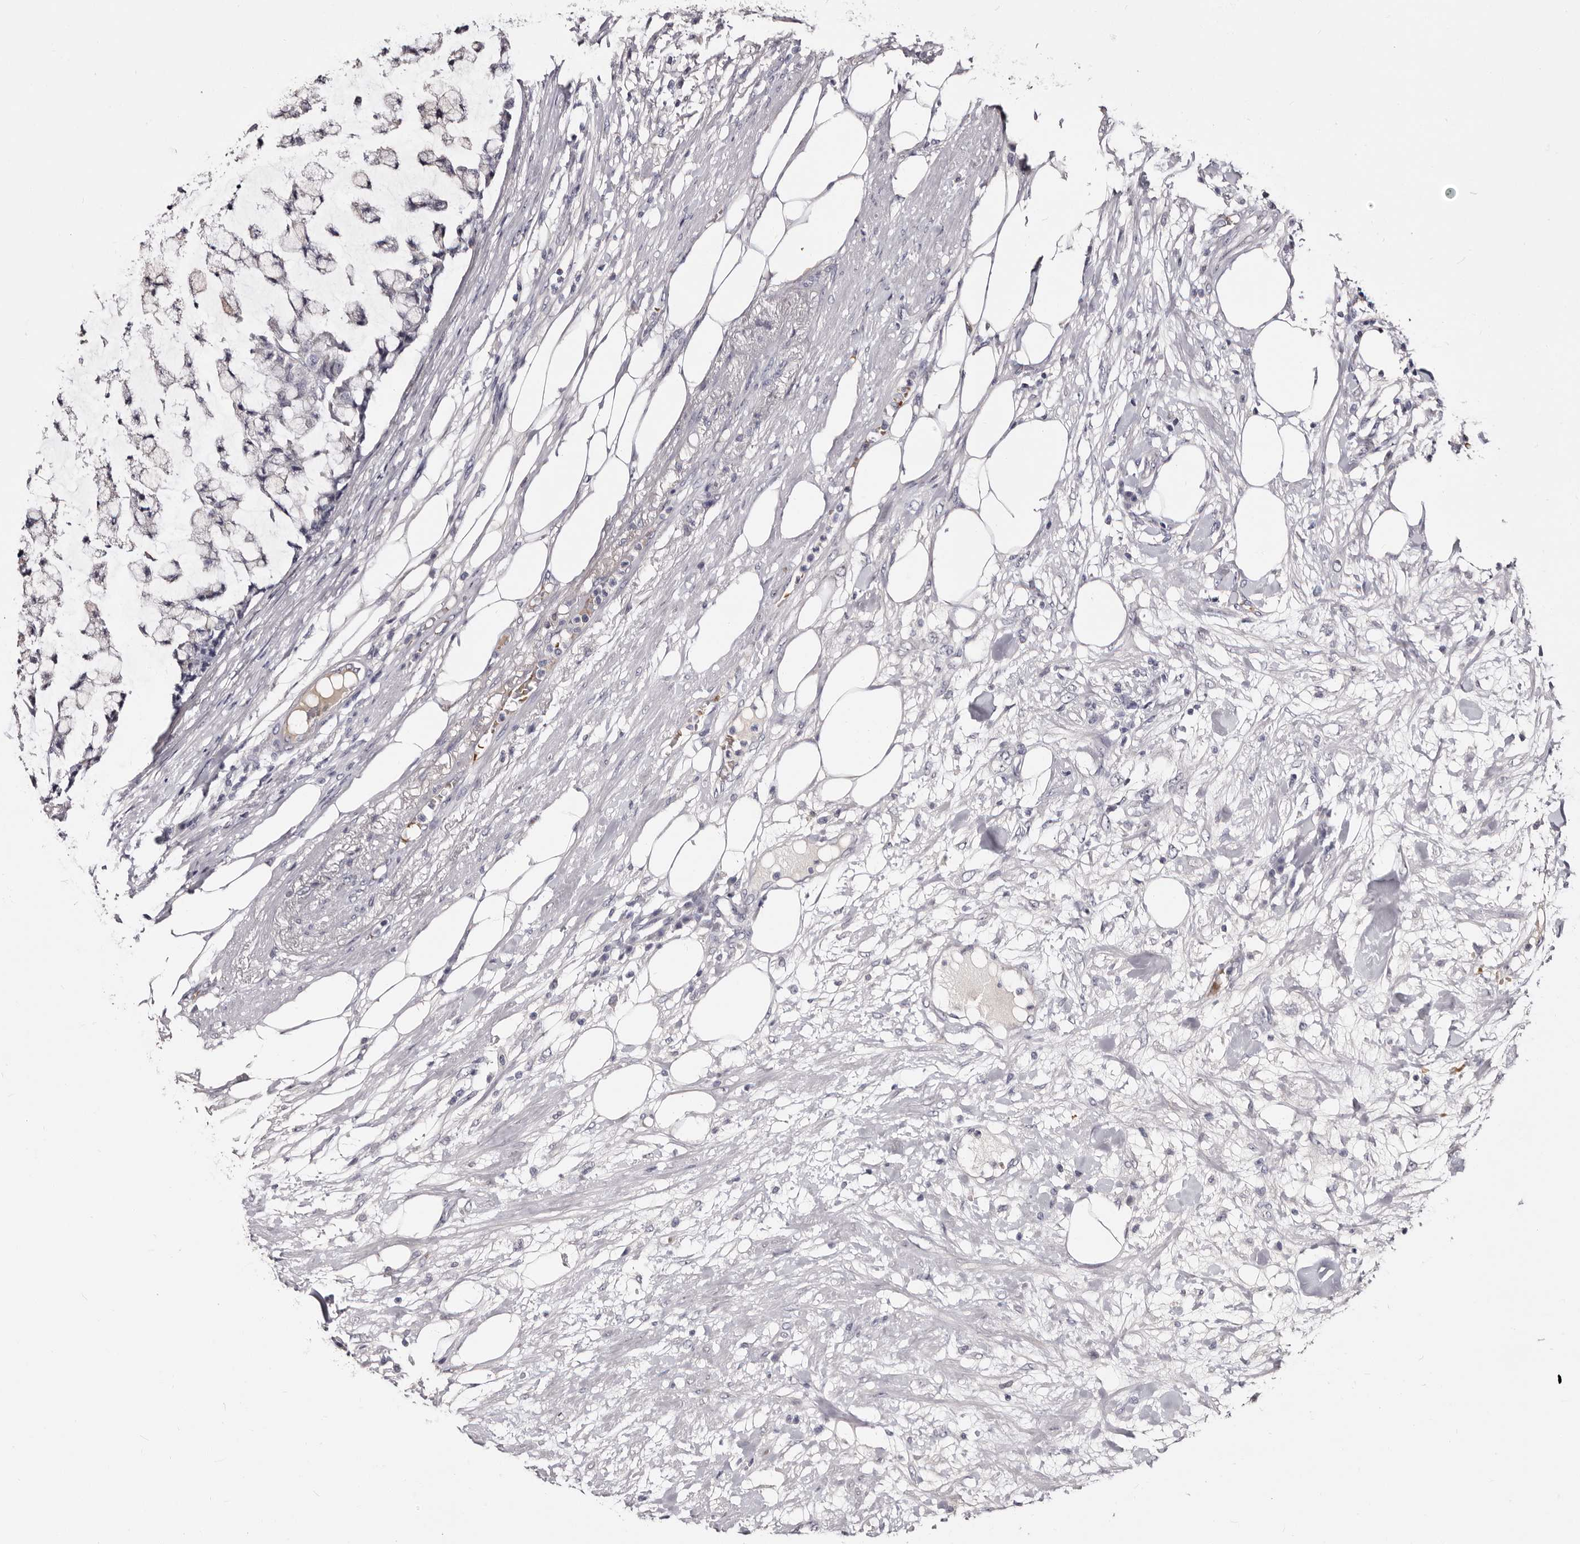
{"staining": {"intensity": "negative", "quantity": "none", "location": "none"}, "tissue": "colorectal cancer", "cell_type": "Tumor cells", "image_type": "cancer", "snomed": [{"axis": "morphology", "description": "Adenocarcinoma, NOS"}, {"axis": "topography", "description": "Colon"}], "caption": "This is an immunohistochemistry histopathology image of colorectal cancer. There is no staining in tumor cells.", "gene": "BPGM", "patient": {"sex": "female", "age": 84}}